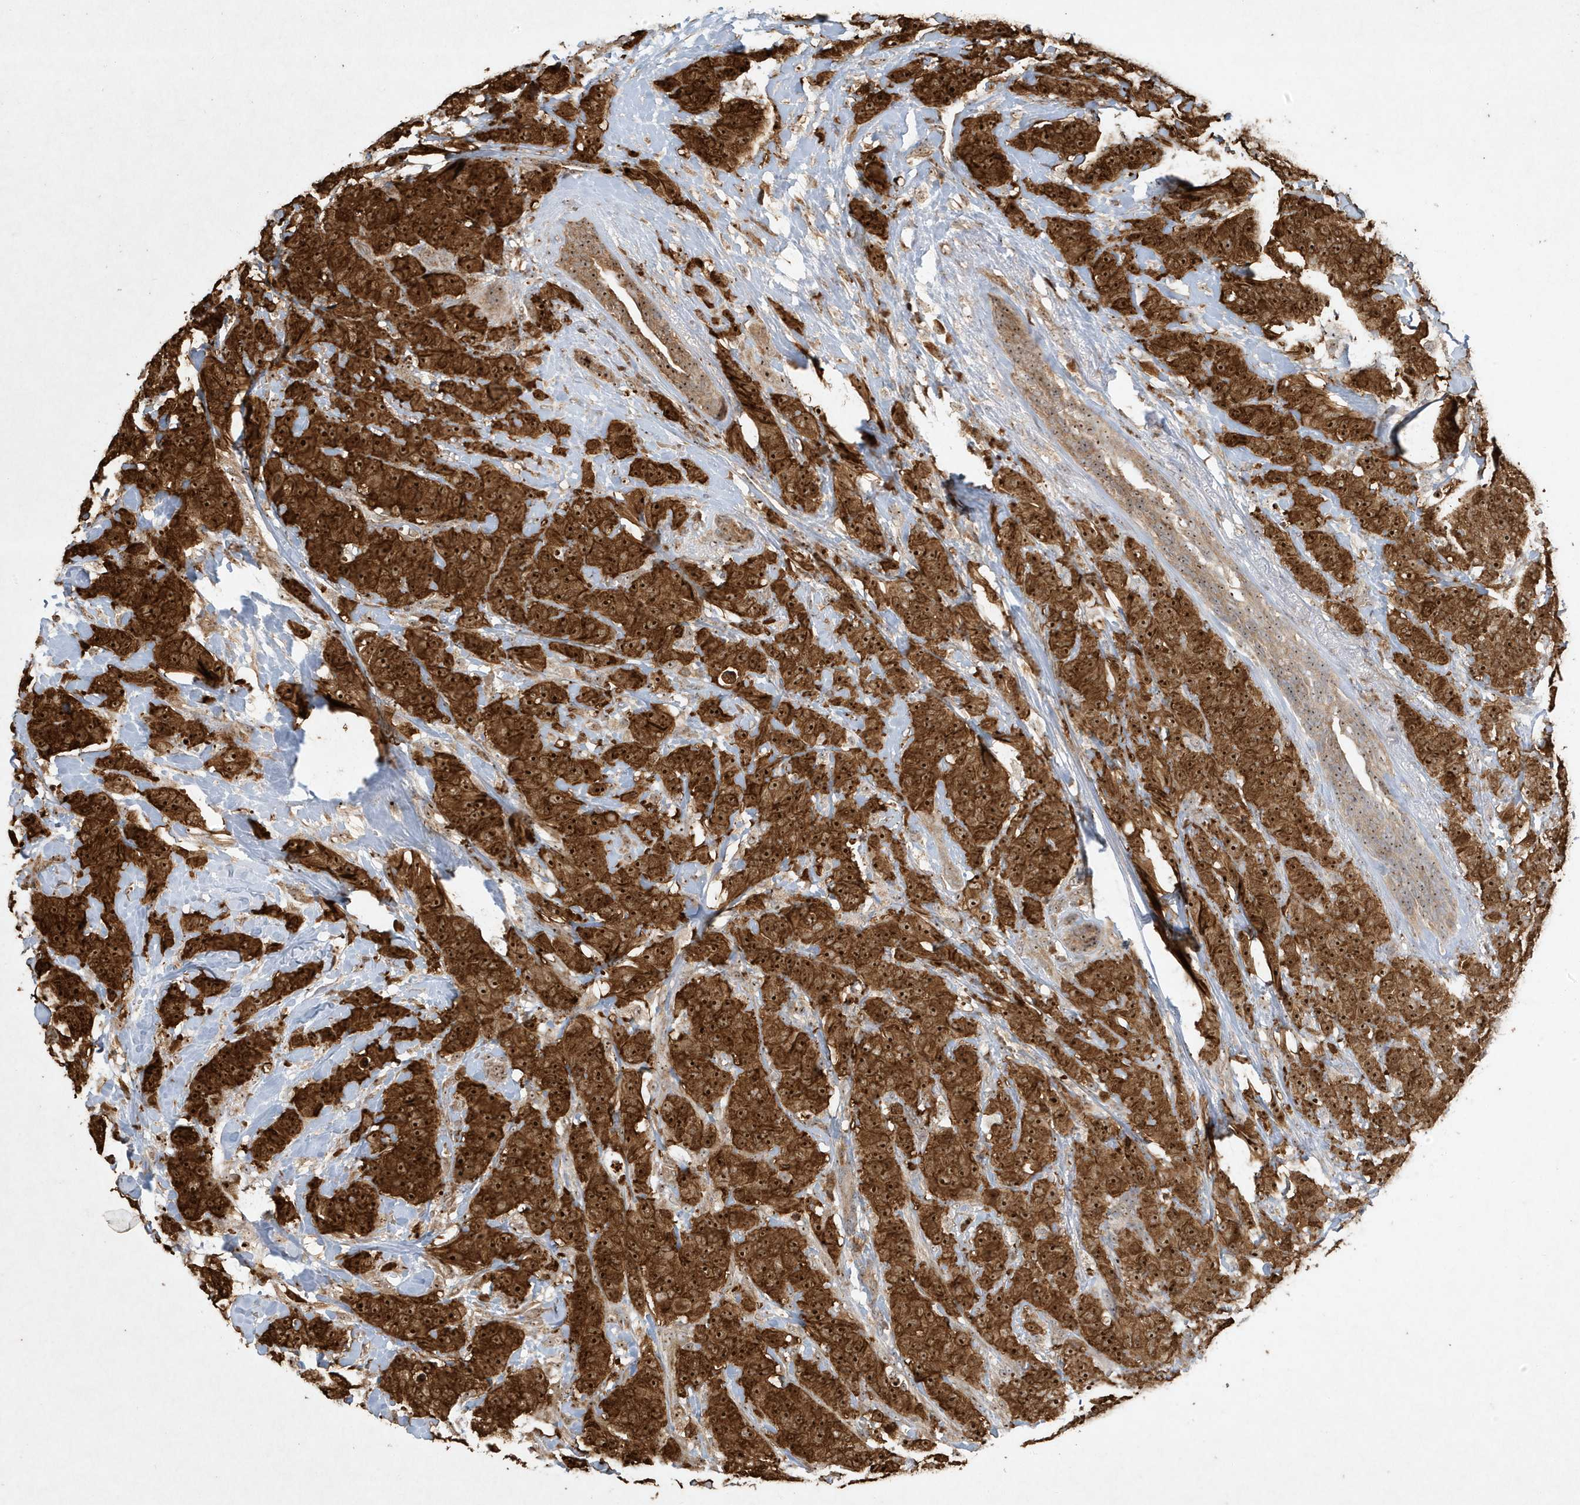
{"staining": {"intensity": "strong", "quantity": ">75%", "location": "cytoplasmic/membranous,nuclear"}, "tissue": "breast cancer", "cell_type": "Tumor cells", "image_type": "cancer", "snomed": [{"axis": "morphology", "description": "Normal tissue, NOS"}, {"axis": "morphology", "description": "Duct carcinoma"}, {"axis": "topography", "description": "Breast"}], "caption": "Infiltrating ductal carcinoma (breast) tissue demonstrates strong cytoplasmic/membranous and nuclear expression in about >75% of tumor cells, visualized by immunohistochemistry.", "gene": "ABCB9", "patient": {"sex": "female", "age": 40}}